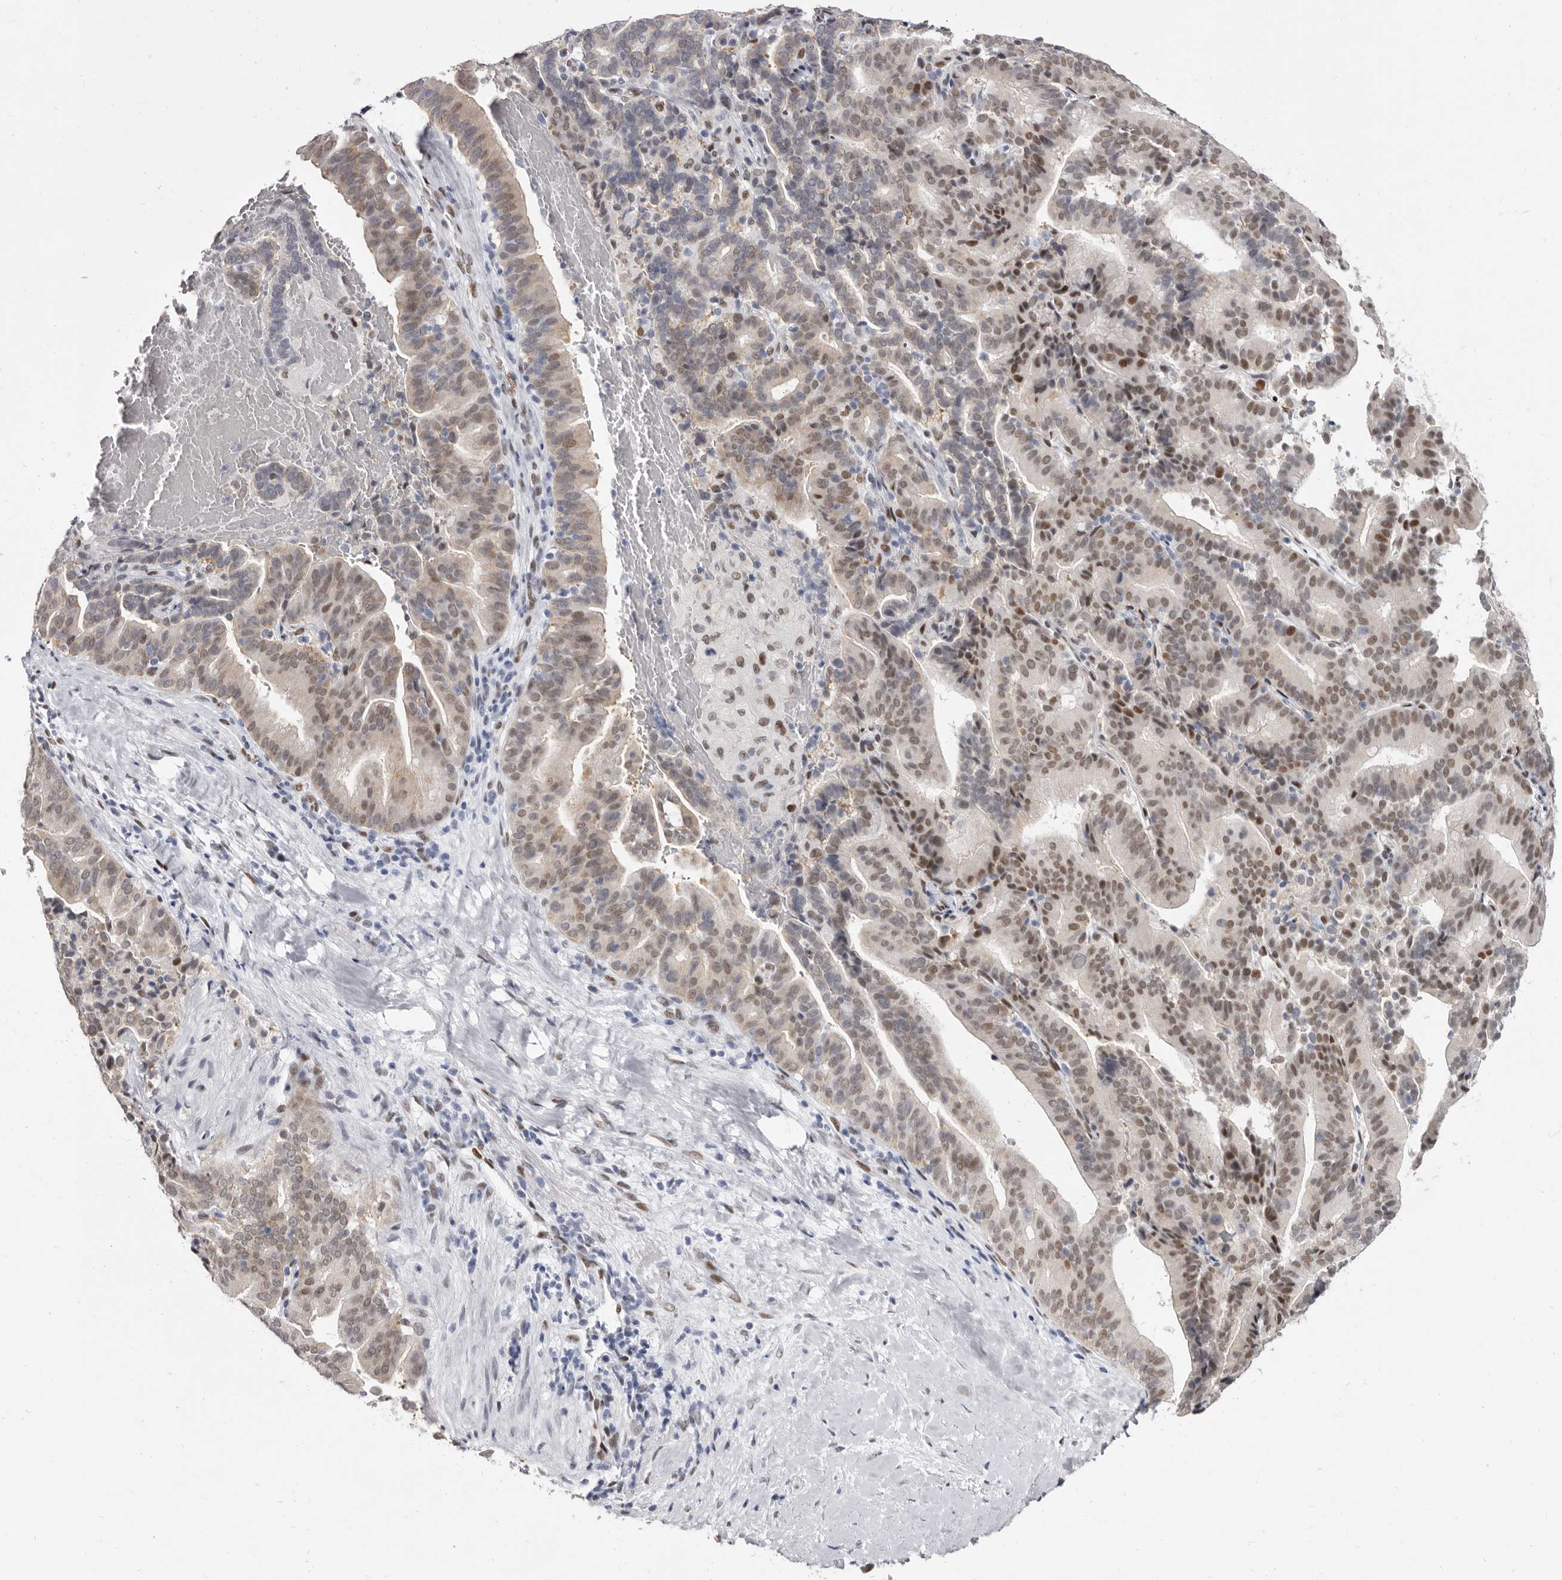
{"staining": {"intensity": "weak", "quantity": "25%-75%", "location": "nuclear"}, "tissue": "liver cancer", "cell_type": "Tumor cells", "image_type": "cancer", "snomed": [{"axis": "morphology", "description": "Cholangiocarcinoma"}, {"axis": "topography", "description": "Liver"}], "caption": "Weak nuclear positivity for a protein is present in about 25%-75% of tumor cells of liver cholangiocarcinoma using immunohistochemistry.", "gene": "ZNF326", "patient": {"sex": "female", "age": 75}}